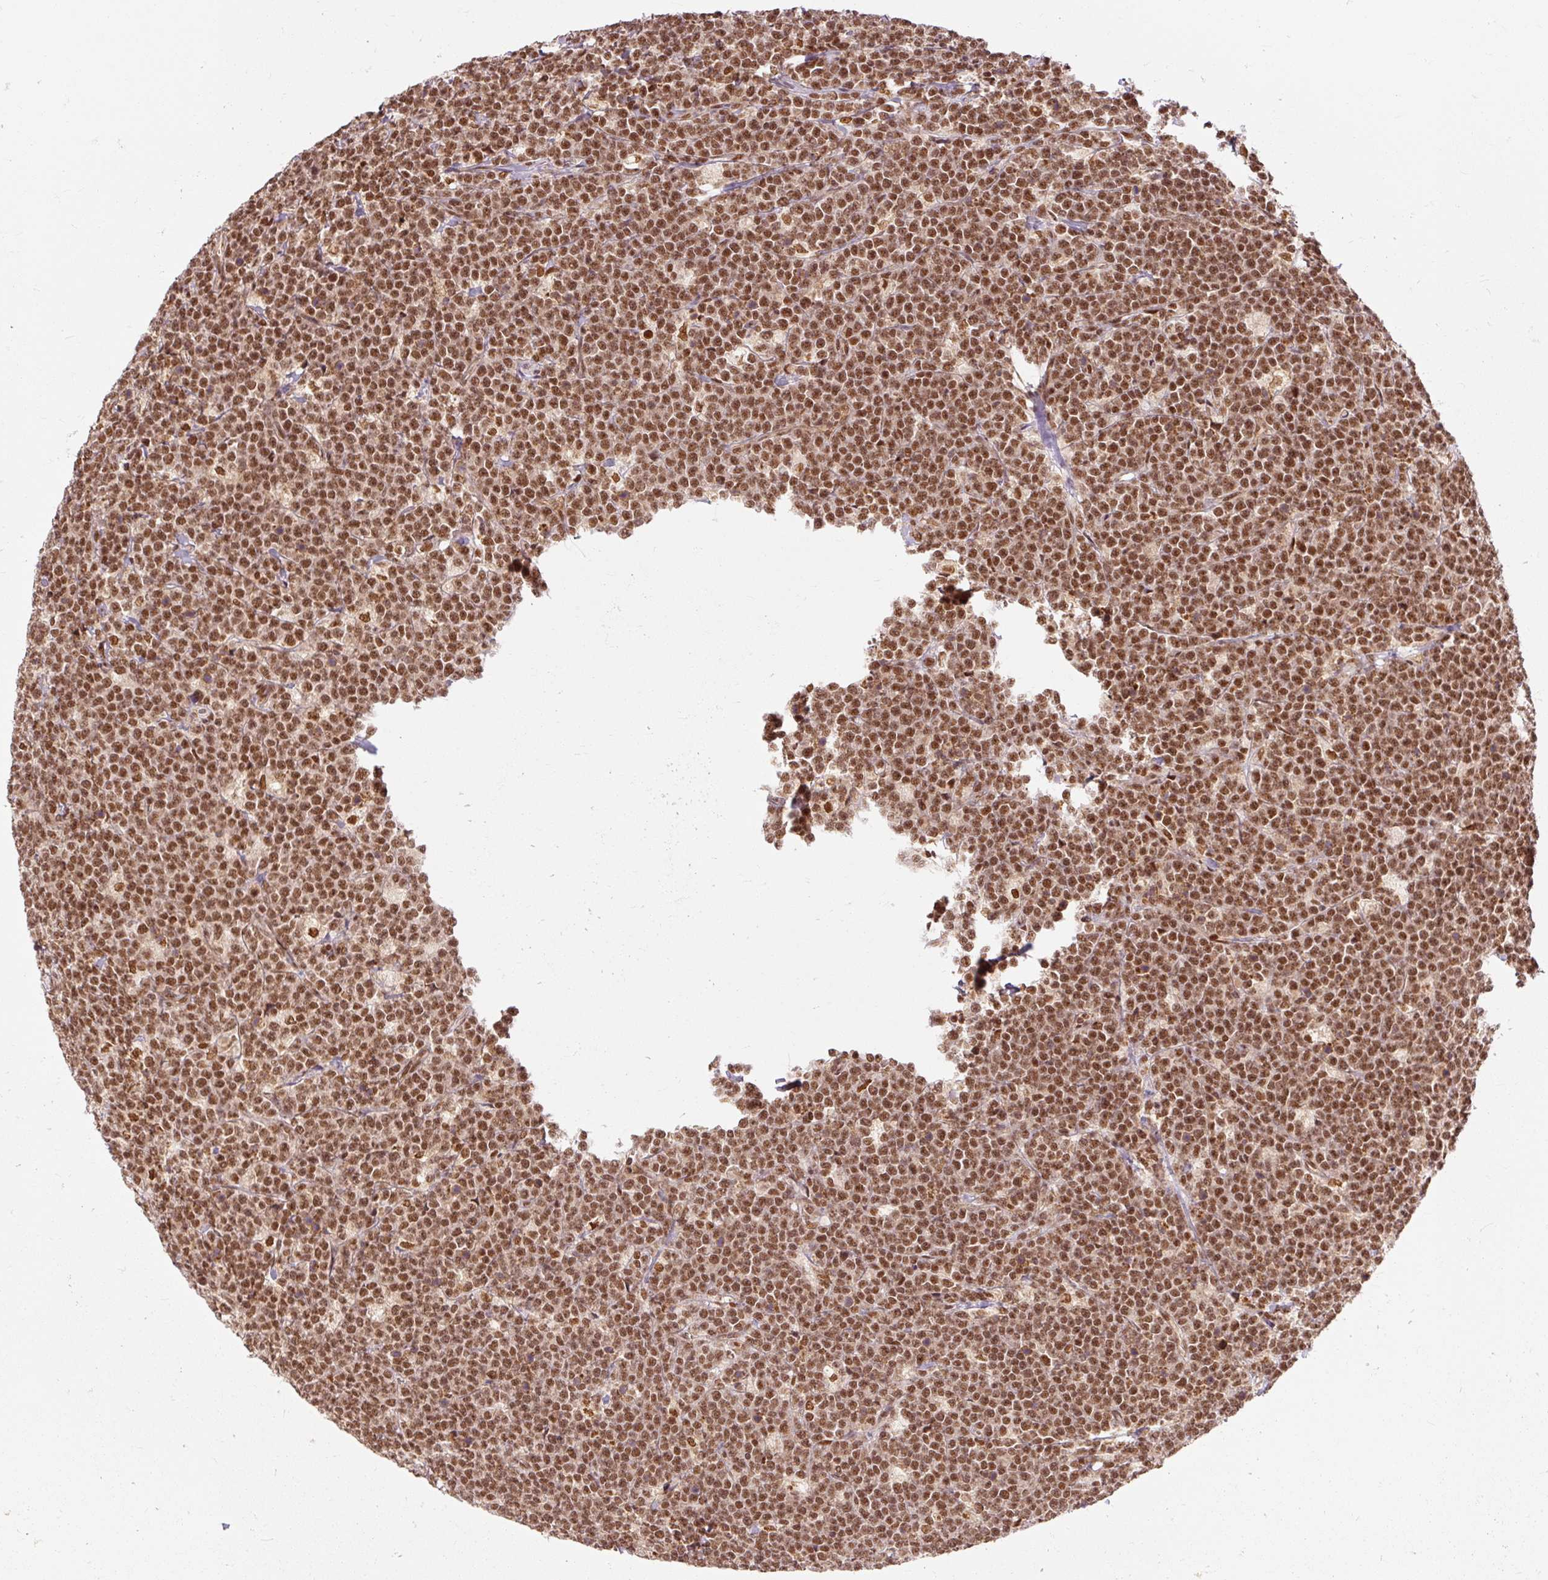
{"staining": {"intensity": "moderate", "quantity": ">75%", "location": "nuclear"}, "tissue": "lymphoma", "cell_type": "Tumor cells", "image_type": "cancer", "snomed": [{"axis": "morphology", "description": "Malignant lymphoma, non-Hodgkin's type, High grade"}, {"axis": "topography", "description": "Small intestine"}, {"axis": "topography", "description": "Colon"}], "caption": "Lymphoma stained for a protein reveals moderate nuclear positivity in tumor cells. (Brightfield microscopy of DAB IHC at high magnification).", "gene": "CSTF1", "patient": {"sex": "male", "age": 8}}